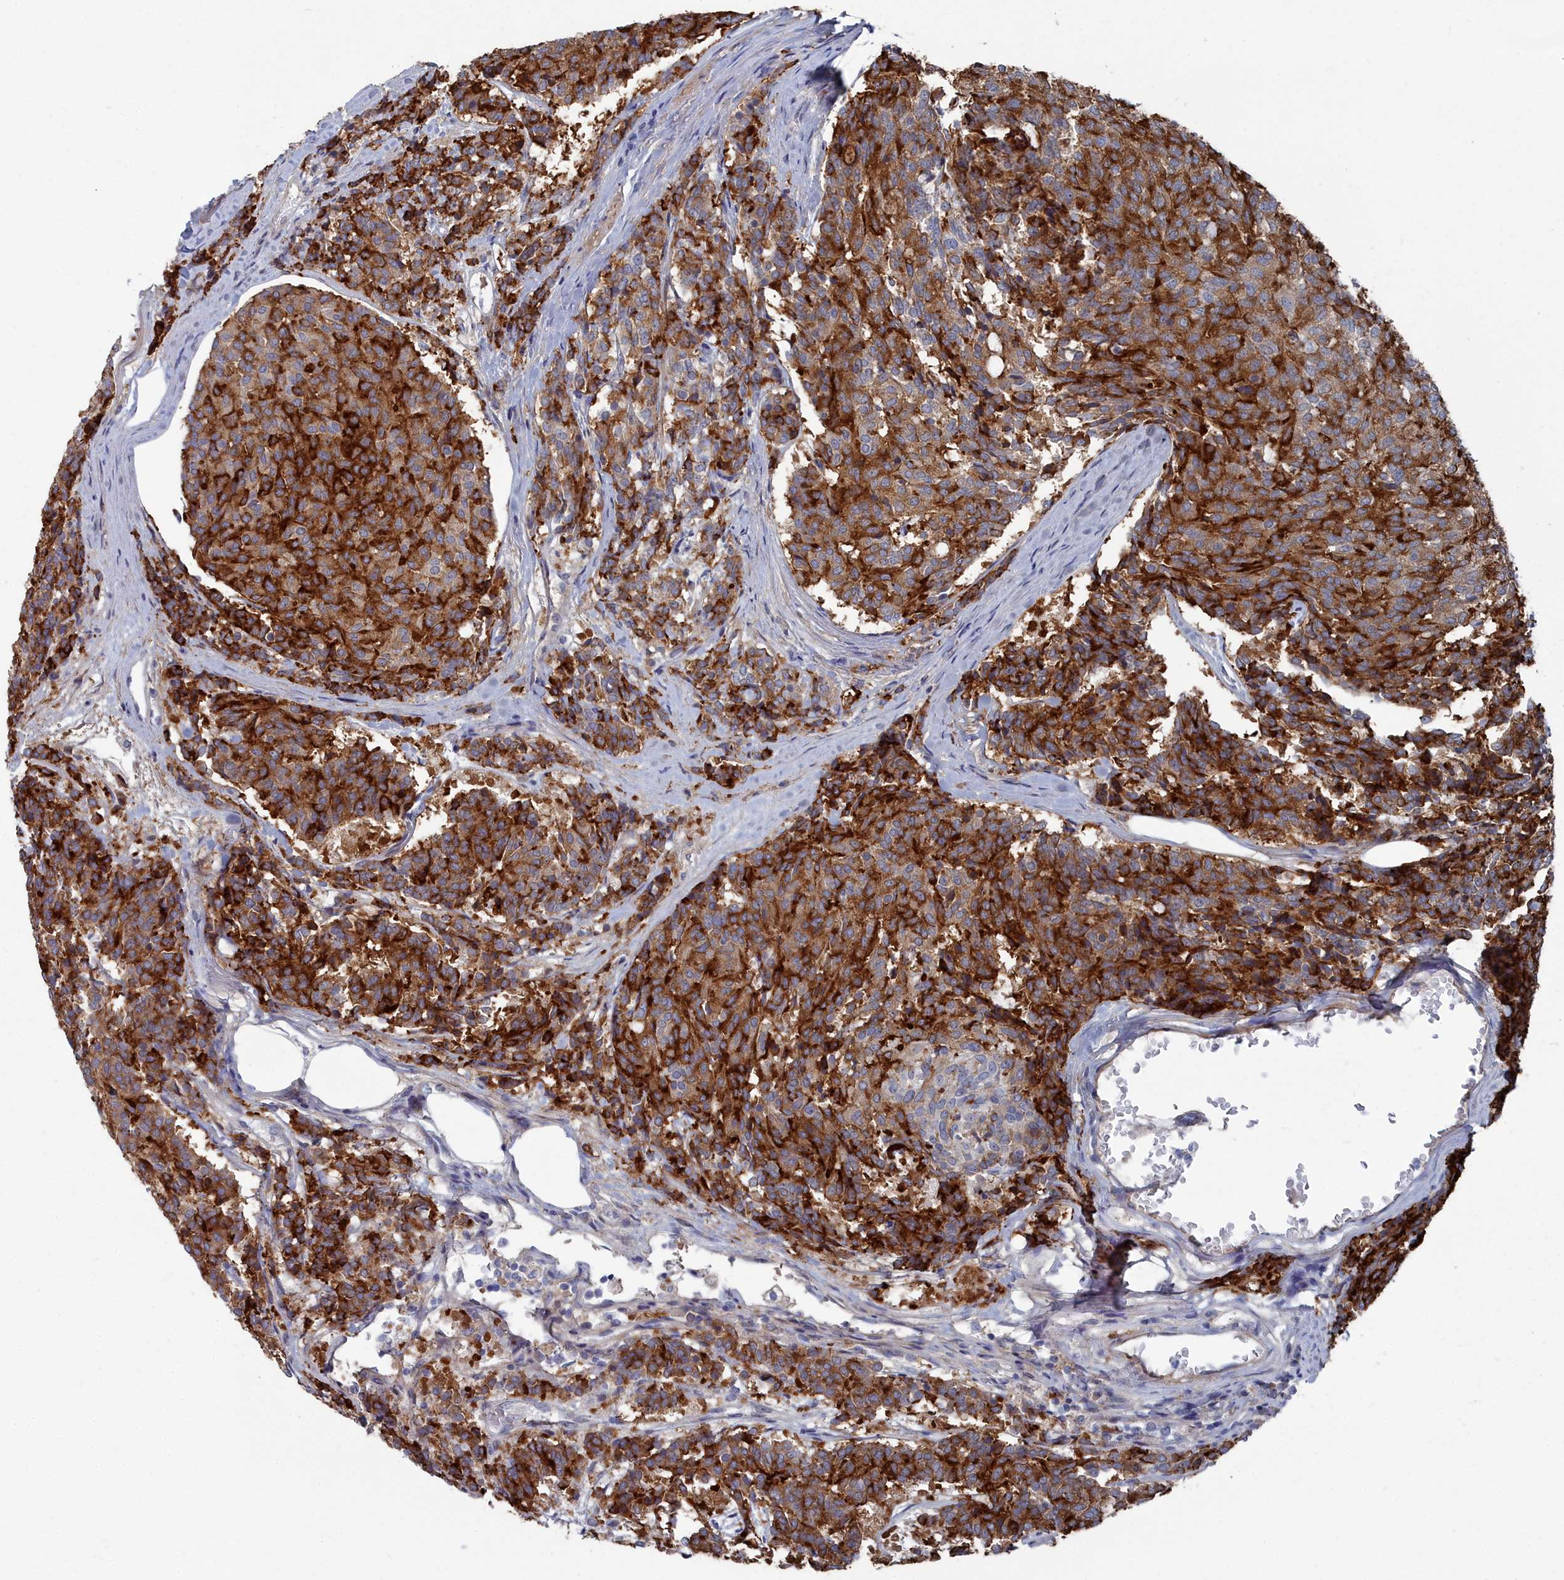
{"staining": {"intensity": "strong", "quantity": ">75%", "location": "cytoplasmic/membranous"}, "tissue": "carcinoid", "cell_type": "Tumor cells", "image_type": "cancer", "snomed": [{"axis": "morphology", "description": "Carcinoid, malignant, NOS"}, {"axis": "topography", "description": "Pancreas"}], "caption": "Immunohistochemical staining of human carcinoid exhibits high levels of strong cytoplasmic/membranous expression in about >75% of tumor cells. Nuclei are stained in blue.", "gene": "SHISAL2A", "patient": {"sex": "female", "age": 54}}